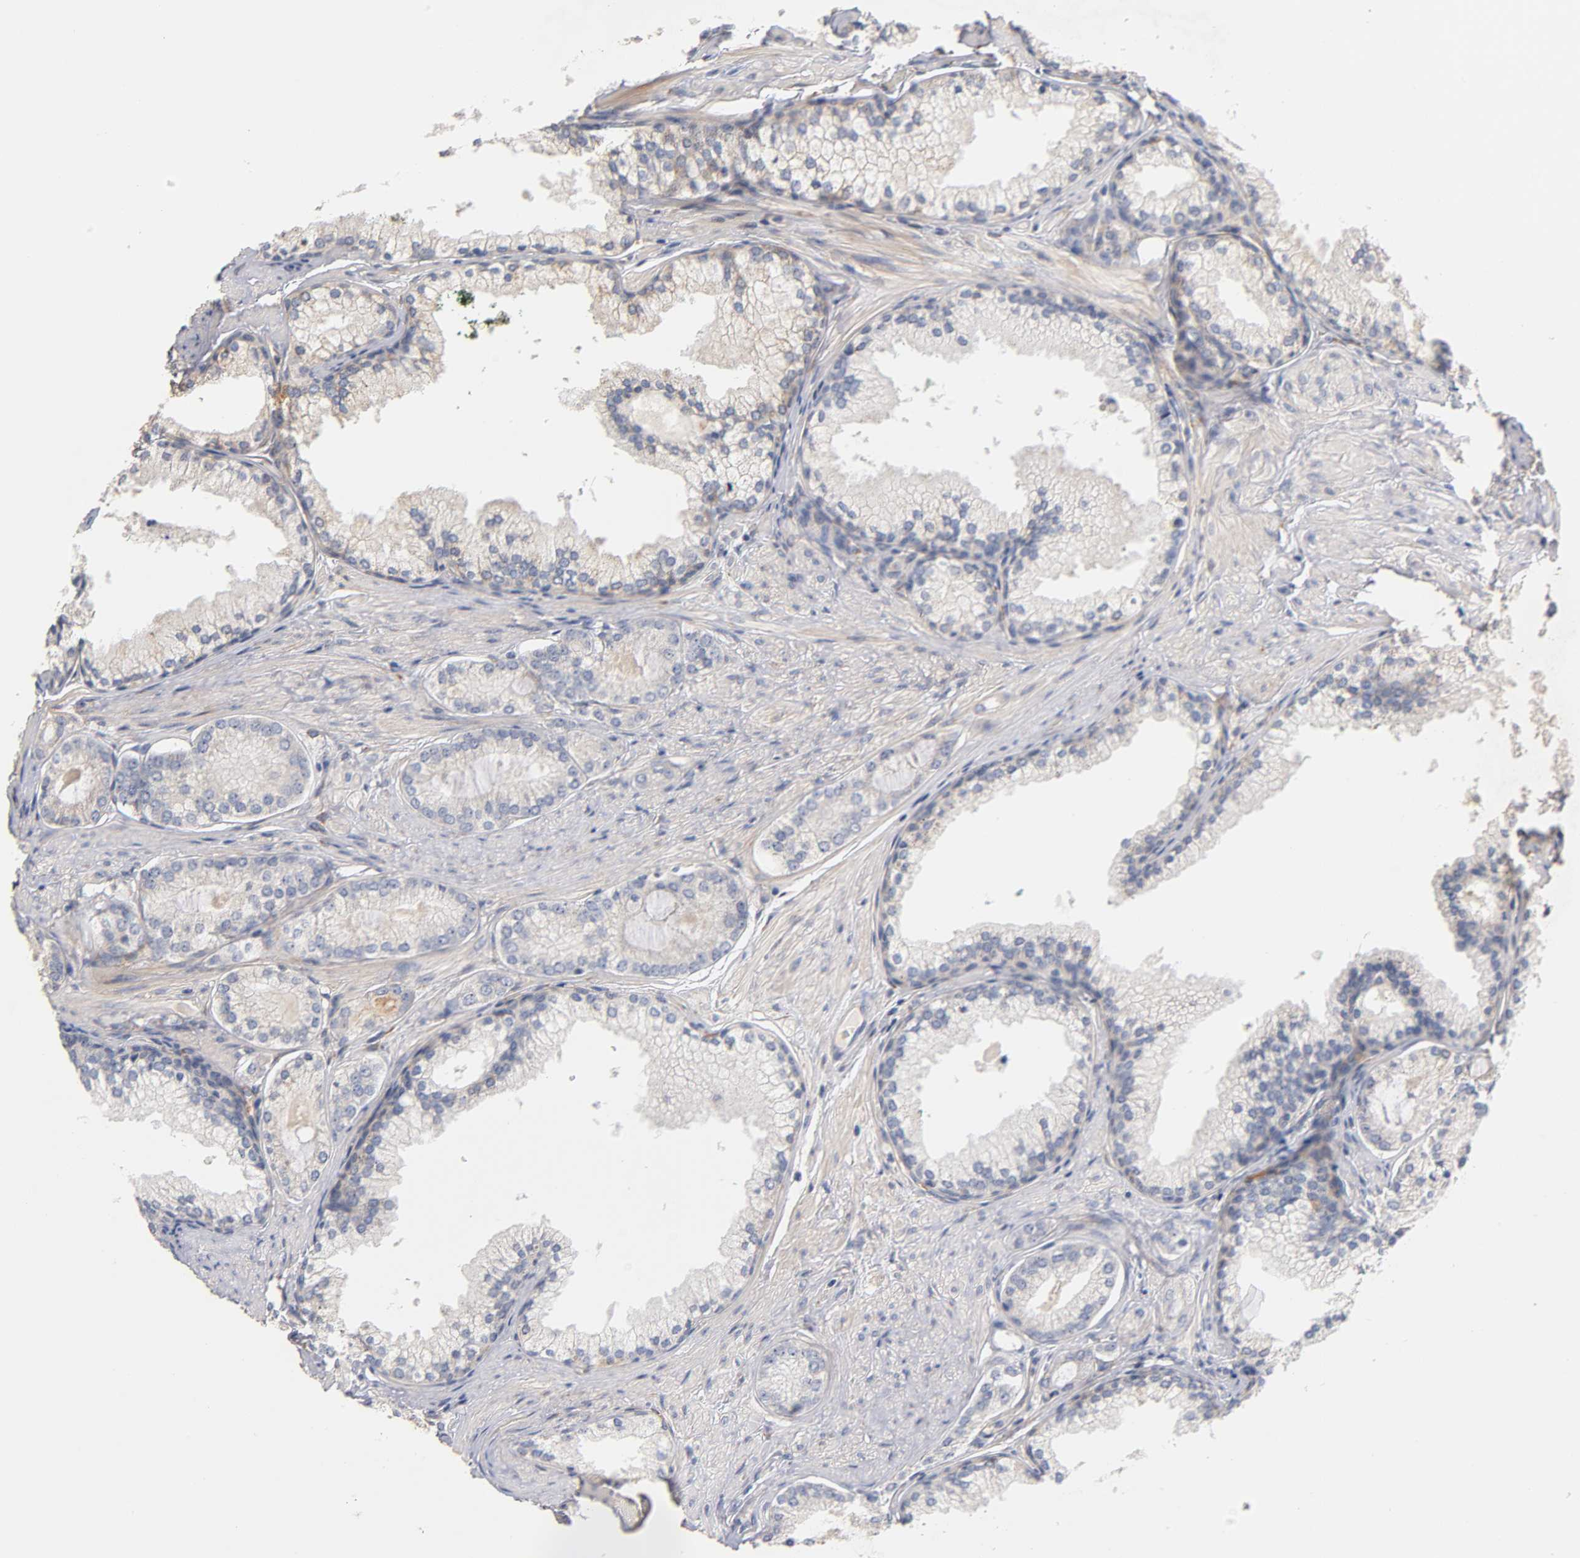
{"staining": {"intensity": "negative", "quantity": "none", "location": "none"}, "tissue": "prostate cancer", "cell_type": "Tumor cells", "image_type": "cancer", "snomed": [{"axis": "morphology", "description": "Adenocarcinoma, Low grade"}, {"axis": "topography", "description": "Prostate"}], "caption": "Tumor cells show no significant protein positivity in prostate cancer (low-grade adenocarcinoma). Nuclei are stained in blue.", "gene": "LAMB1", "patient": {"sex": "male", "age": 71}}